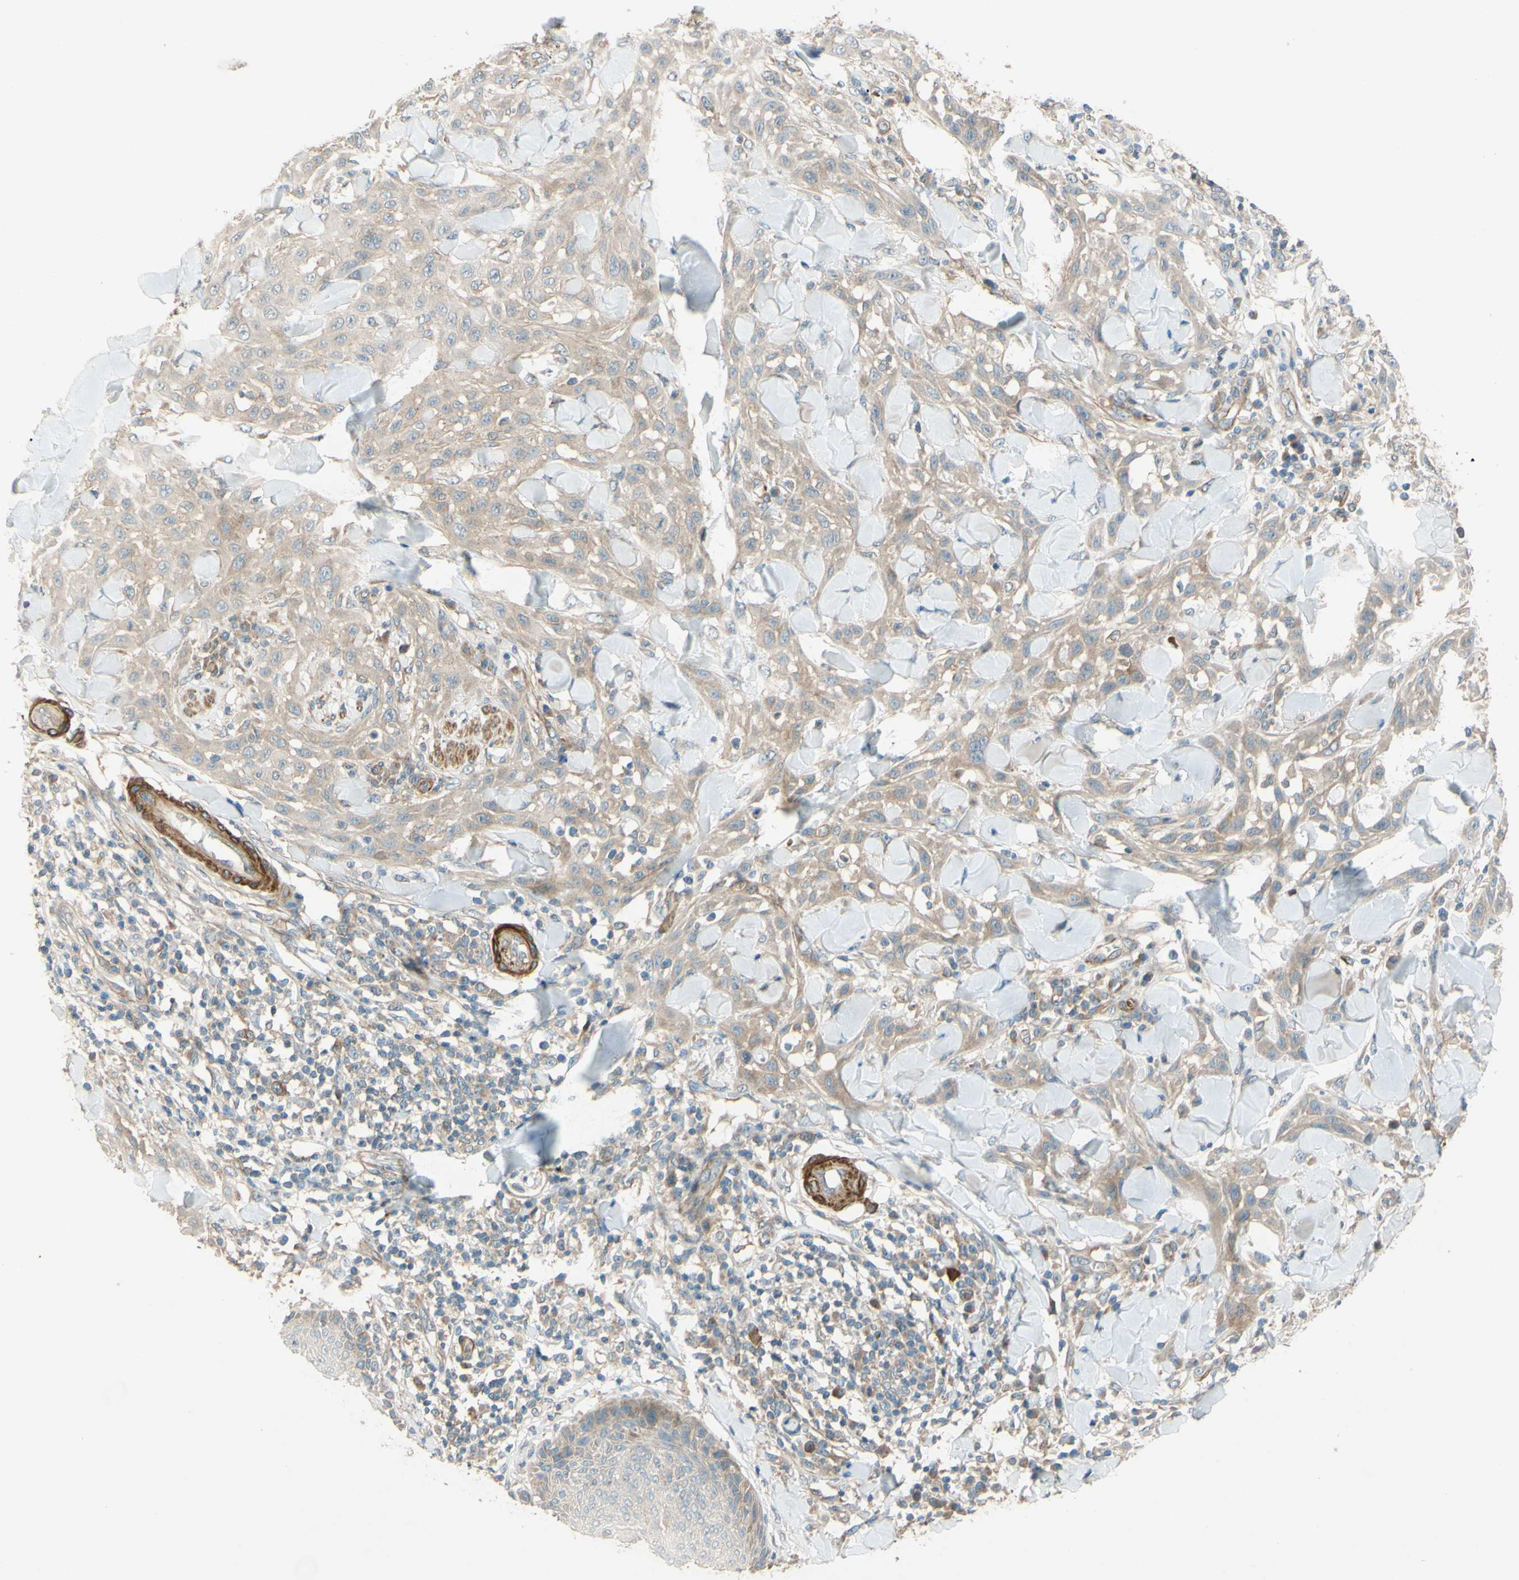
{"staining": {"intensity": "weak", "quantity": ">75%", "location": "cytoplasmic/membranous"}, "tissue": "skin cancer", "cell_type": "Tumor cells", "image_type": "cancer", "snomed": [{"axis": "morphology", "description": "Squamous cell carcinoma, NOS"}, {"axis": "topography", "description": "Skin"}], "caption": "Protein analysis of skin squamous cell carcinoma tissue demonstrates weak cytoplasmic/membranous positivity in approximately >75% of tumor cells. (DAB = brown stain, brightfield microscopy at high magnification).", "gene": "ADAM17", "patient": {"sex": "male", "age": 24}}